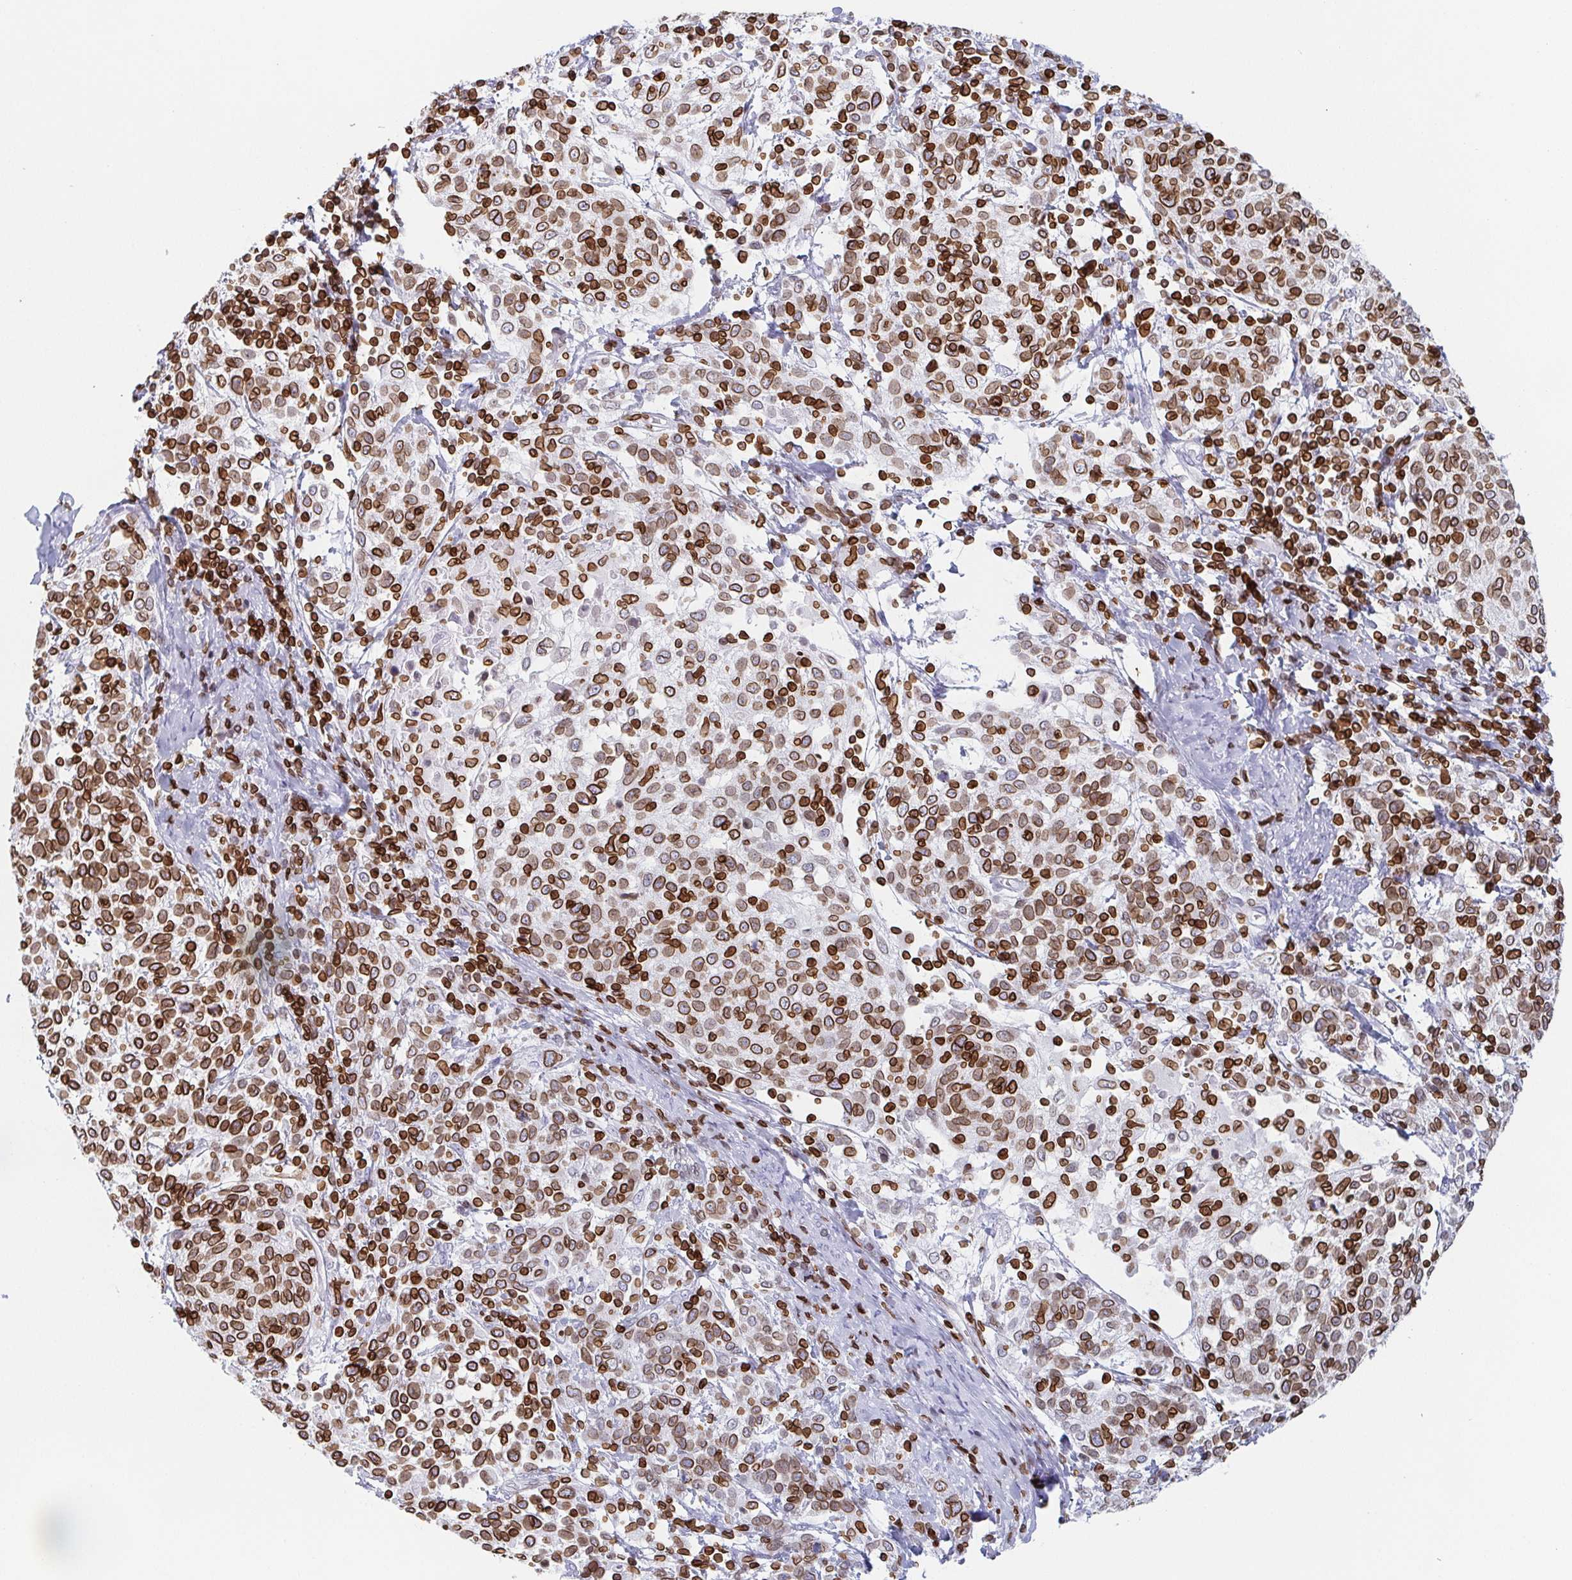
{"staining": {"intensity": "strong", "quantity": ">75%", "location": "cytoplasmic/membranous,nuclear"}, "tissue": "cervical cancer", "cell_type": "Tumor cells", "image_type": "cancer", "snomed": [{"axis": "morphology", "description": "Squamous cell carcinoma, NOS"}, {"axis": "topography", "description": "Cervix"}], "caption": "Protein expression analysis of cervical cancer displays strong cytoplasmic/membranous and nuclear staining in about >75% of tumor cells. The protein of interest is shown in brown color, while the nuclei are stained blue.", "gene": "BTBD7", "patient": {"sex": "female", "age": 61}}